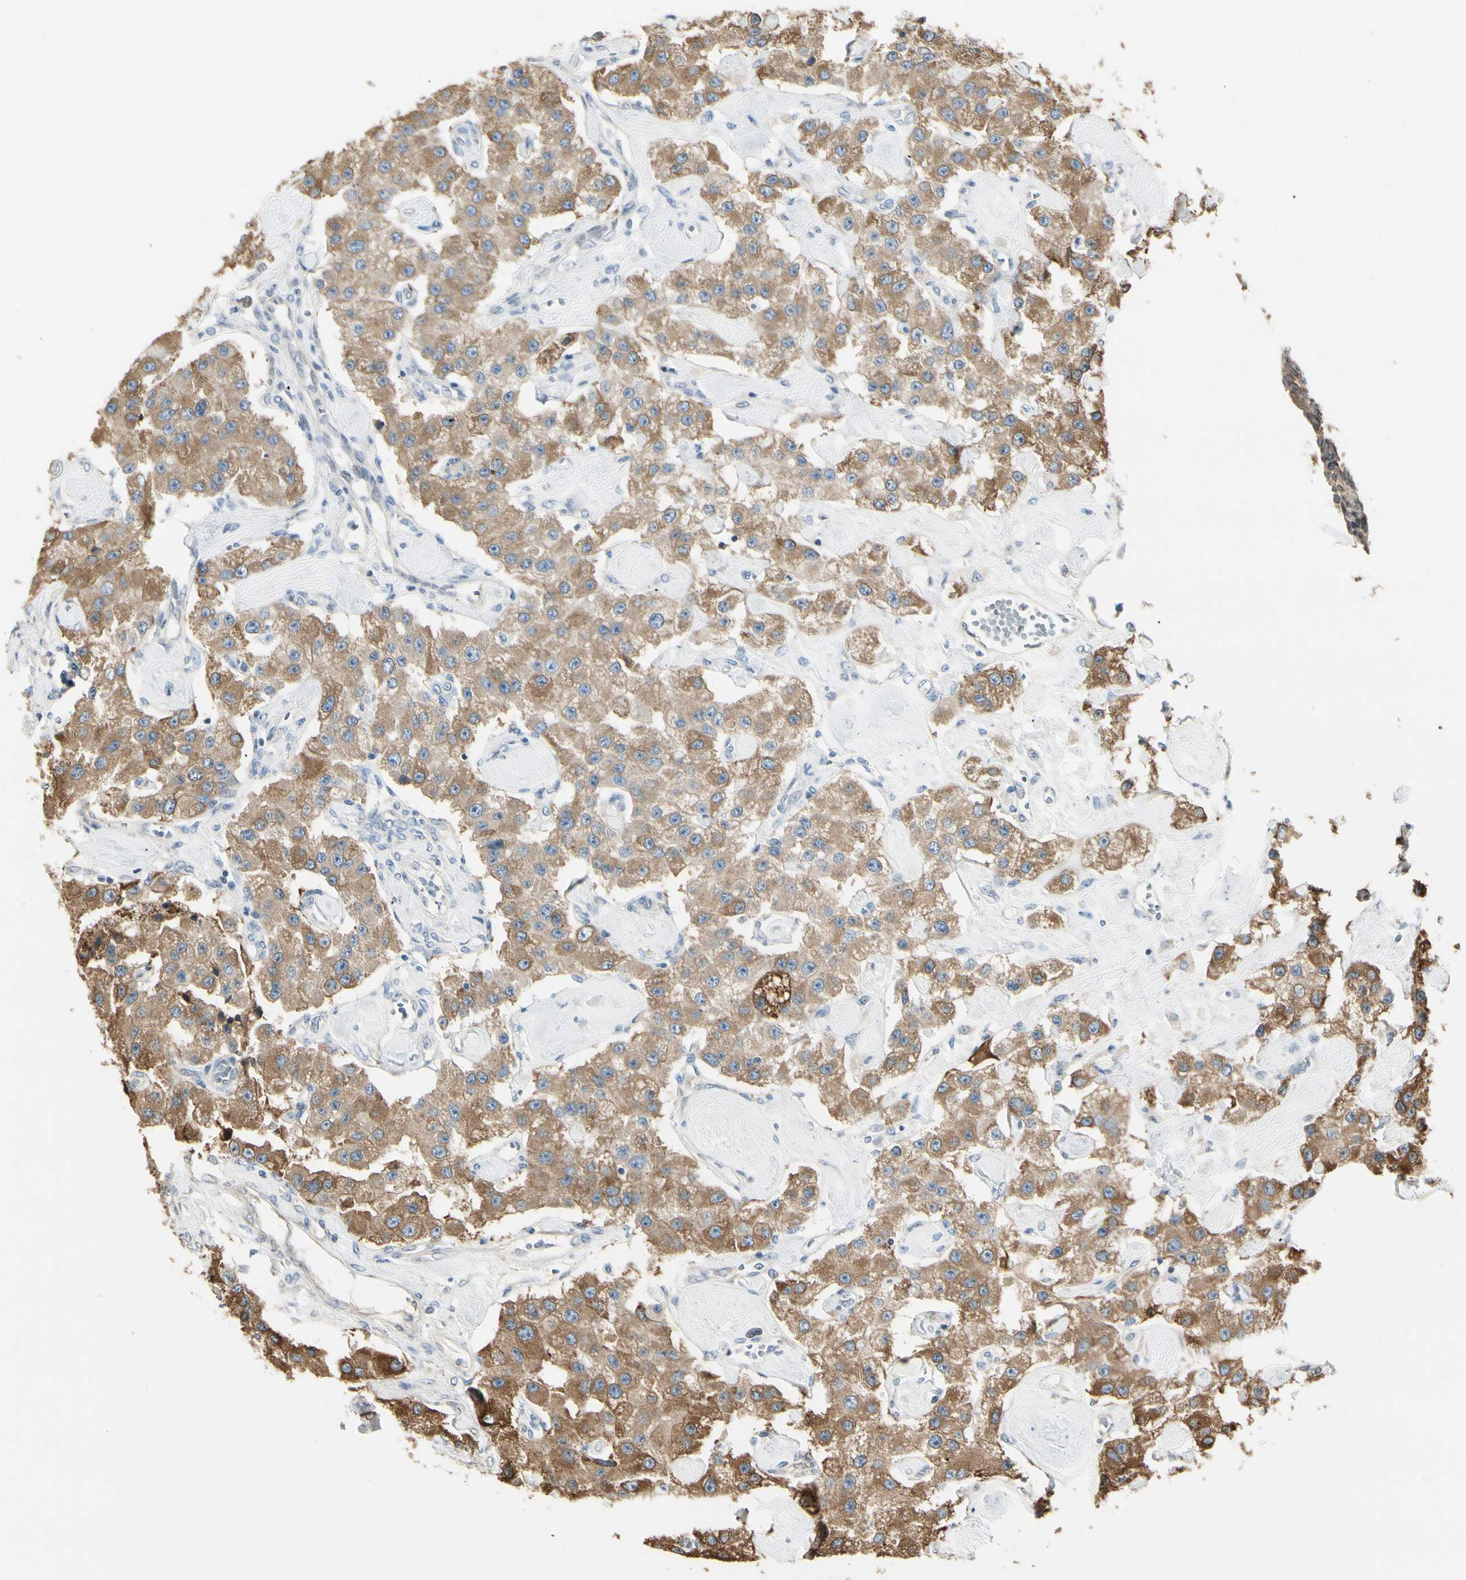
{"staining": {"intensity": "moderate", "quantity": ">75%", "location": "cytoplasmic/membranous"}, "tissue": "carcinoid", "cell_type": "Tumor cells", "image_type": "cancer", "snomed": [{"axis": "morphology", "description": "Carcinoid, malignant, NOS"}, {"axis": "topography", "description": "Pancreas"}], "caption": "Tumor cells reveal medium levels of moderate cytoplasmic/membranous staining in about >75% of cells in human carcinoid (malignant).", "gene": "NUCB2", "patient": {"sex": "male", "age": 41}}